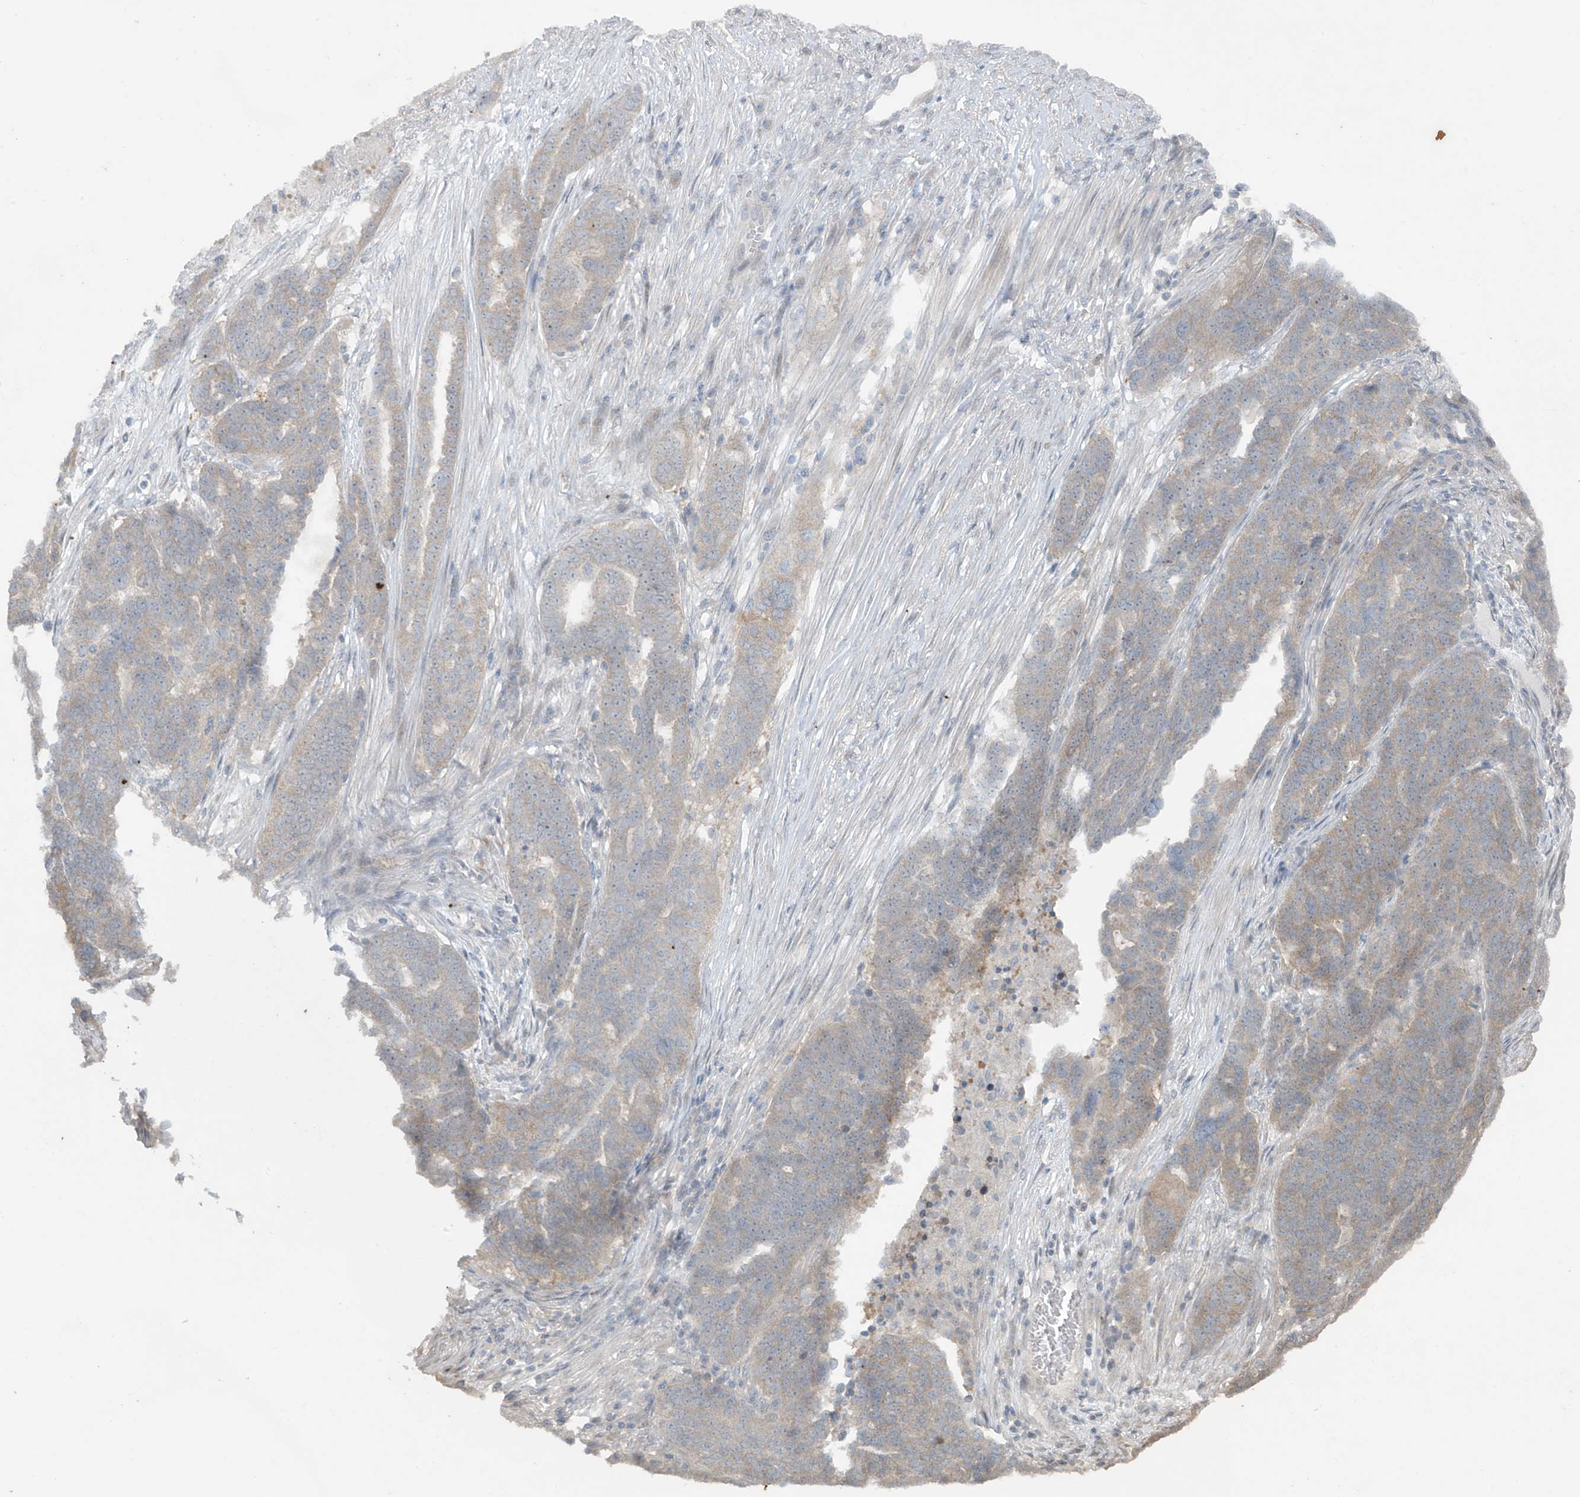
{"staining": {"intensity": "weak", "quantity": "25%-75%", "location": "cytoplasmic/membranous"}, "tissue": "ovarian cancer", "cell_type": "Tumor cells", "image_type": "cancer", "snomed": [{"axis": "morphology", "description": "Cystadenocarcinoma, serous, NOS"}, {"axis": "topography", "description": "Ovary"}], "caption": "Immunohistochemical staining of ovarian serous cystadenocarcinoma displays low levels of weak cytoplasmic/membranous protein staining in approximately 25%-75% of tumor cells. Using DAB (brown) and hematoxylin (blue) stains, captured at high magnification using brightfield microscopy.", "gene": "PPAT", "patient": {"sex": "female", "age": 59}}